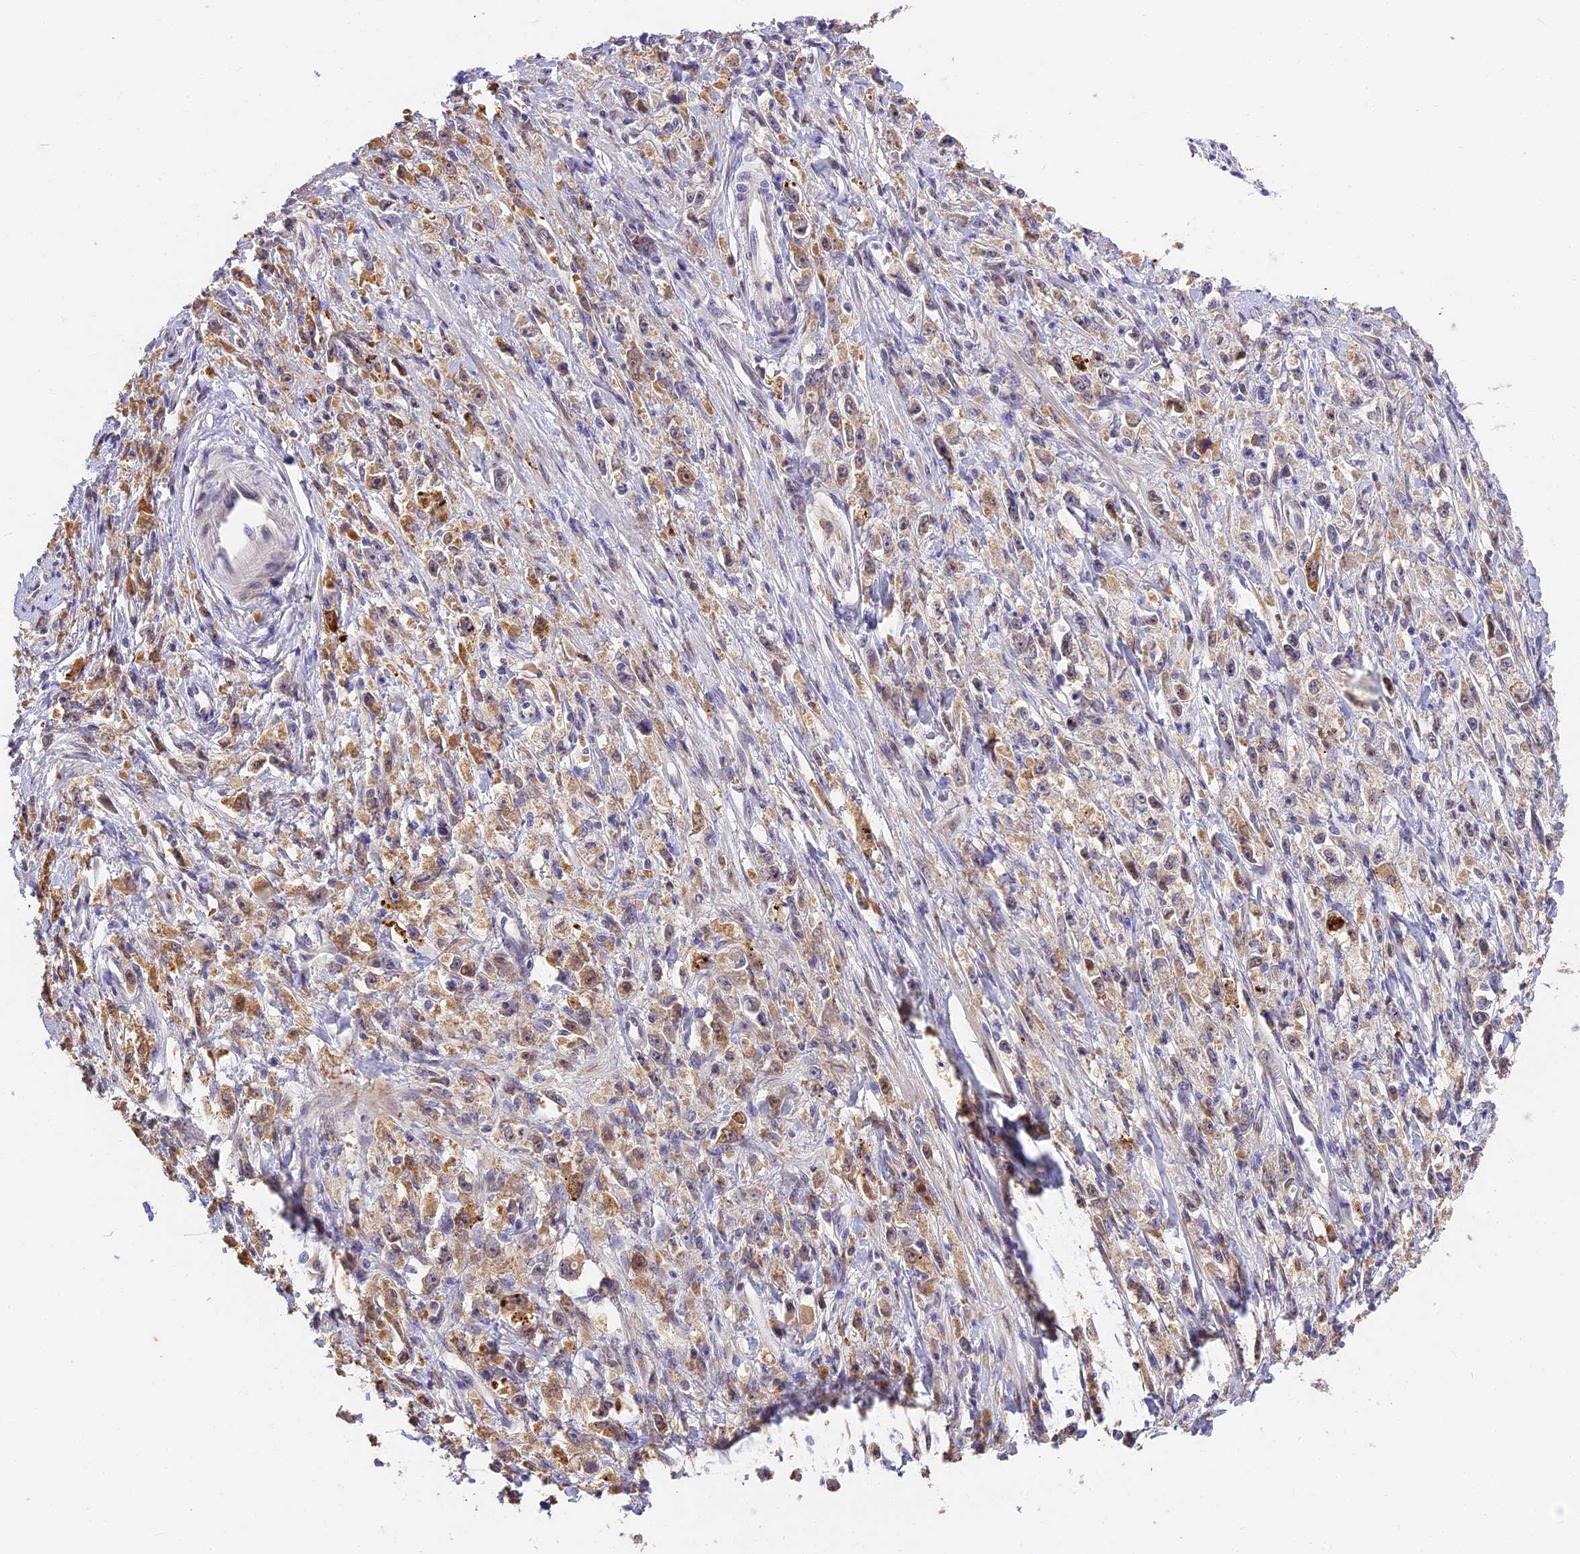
{"staining": {"intensity": "moderate", "quantity": ">75%", "location": "cytoplasmic/membranous"}, "tissue": "stomach cancer", "cell_type": "Tumor cells", "image_type": "cancer", "snomed": [{"axis": "morphology", "description": "Adenocarcinoma, NOS"}, {"axis": "topography", "description": "Stomach"}], "caption": "Immunohistochemical staining of human stomach adenocarcinoma reveals medium levels of moderate cytoplasmic/membranous protein positivity in approximately >75% of tumor cells.", "gene": "BSCL2", "patient": {"sex": "female", "age": 59}}